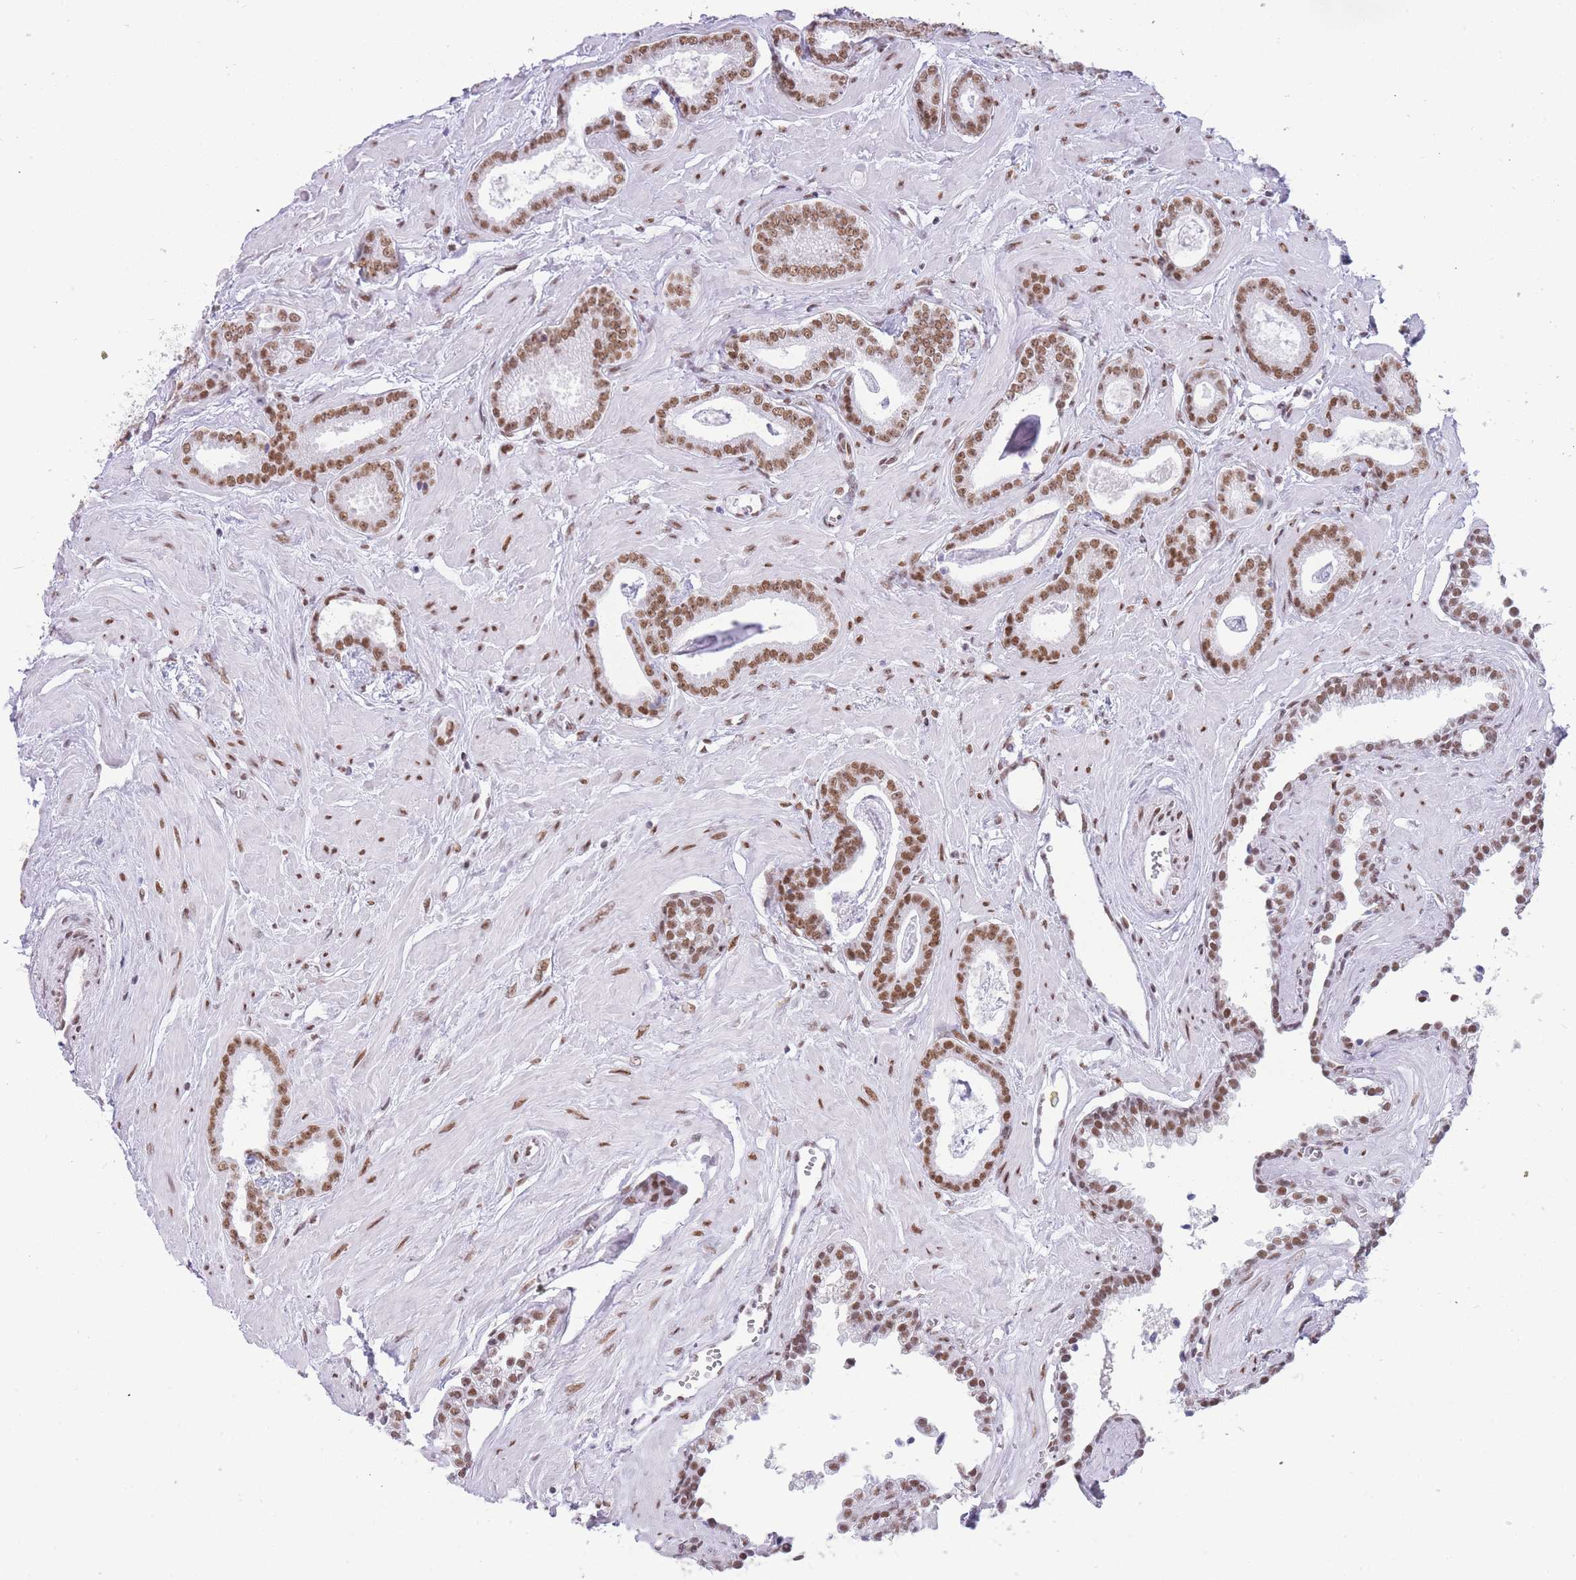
{"staining": {"intensity": "moderate", "quantity": ">75%", "location": "nuclear"}, "tissue": "prostate cancer", "cell_type": "Tumor cells", "image_type": "cancer", "snomed": [{"axis": "morphology", "description": "Adenocarcinoma, Low grade"}, {"axis": "topography", "description": "Prostate"}], "caption": "Protein expression analysis of prostate adenocarcinoma (low-grade) exhibits moderate nuclear positivity in about >75% of tumor cells.", "gene": "HNRNPUL1", "patient": {"sex": "male", "age": 60}}